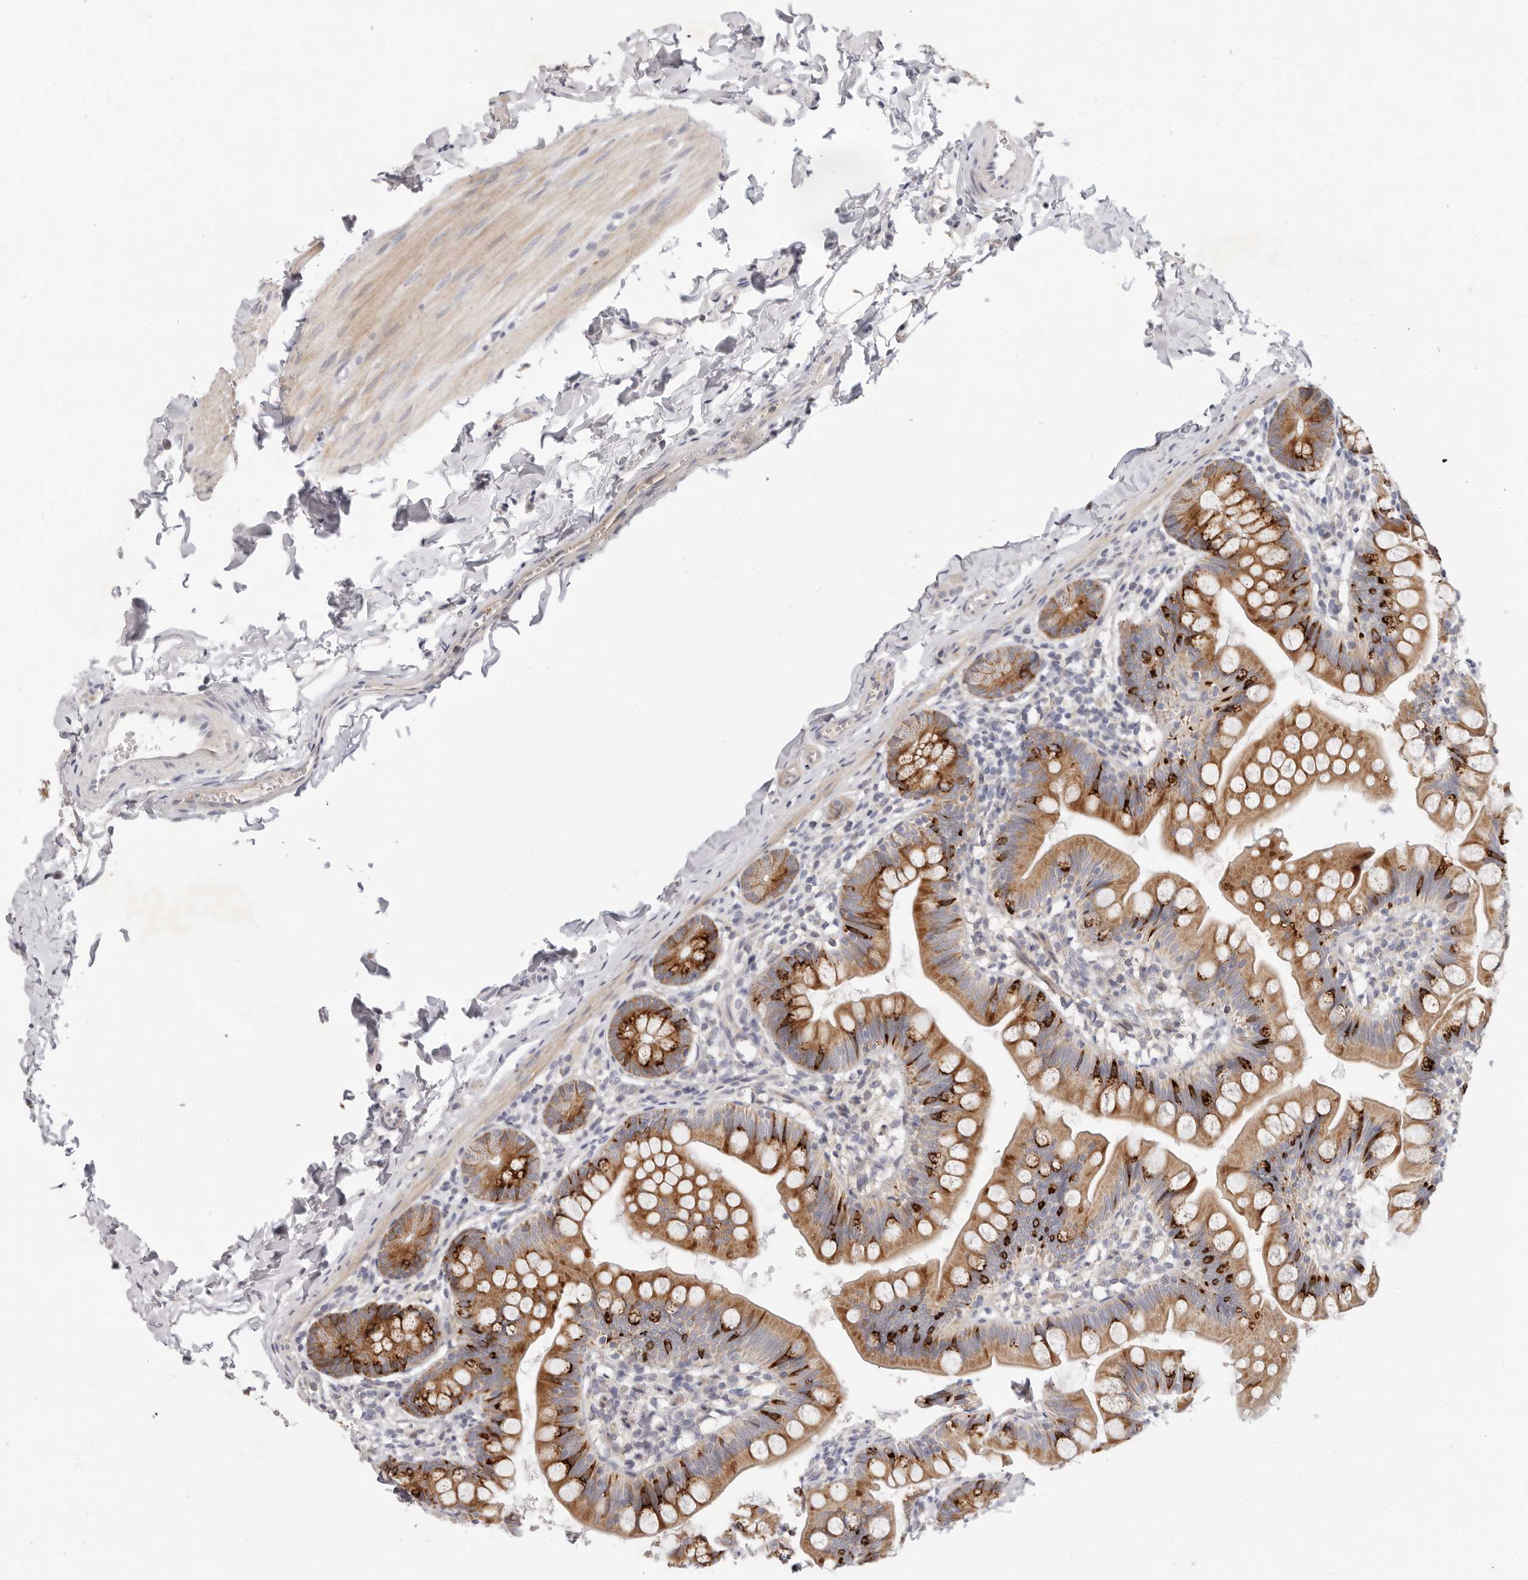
{"staining": {"intensity": "strong", "quantity": ">75%", "location": "cytoplasmic/membranous"}, "tissue": "small intestine", "cell_type": "Glandular cells", "image_type": "normal", "snomed": [{"axis": "morphology", "description": "Normal tissue, NOS"}, {"axis": "topography", "description": "Small intestine"}], "caption": "Glandular cells demonstrate high levels of strong cytoplasmic/membranous staining in about >75% of cells in benign human small intestine. The protein is stained brown, and the nuclei are stained in blue (DAB (3,3'-diaminobenzidine) IHC with brightfield microscopy, high magnification).", "gene": "TFB2M", "patient": {"sex": "male", "age": 7}}